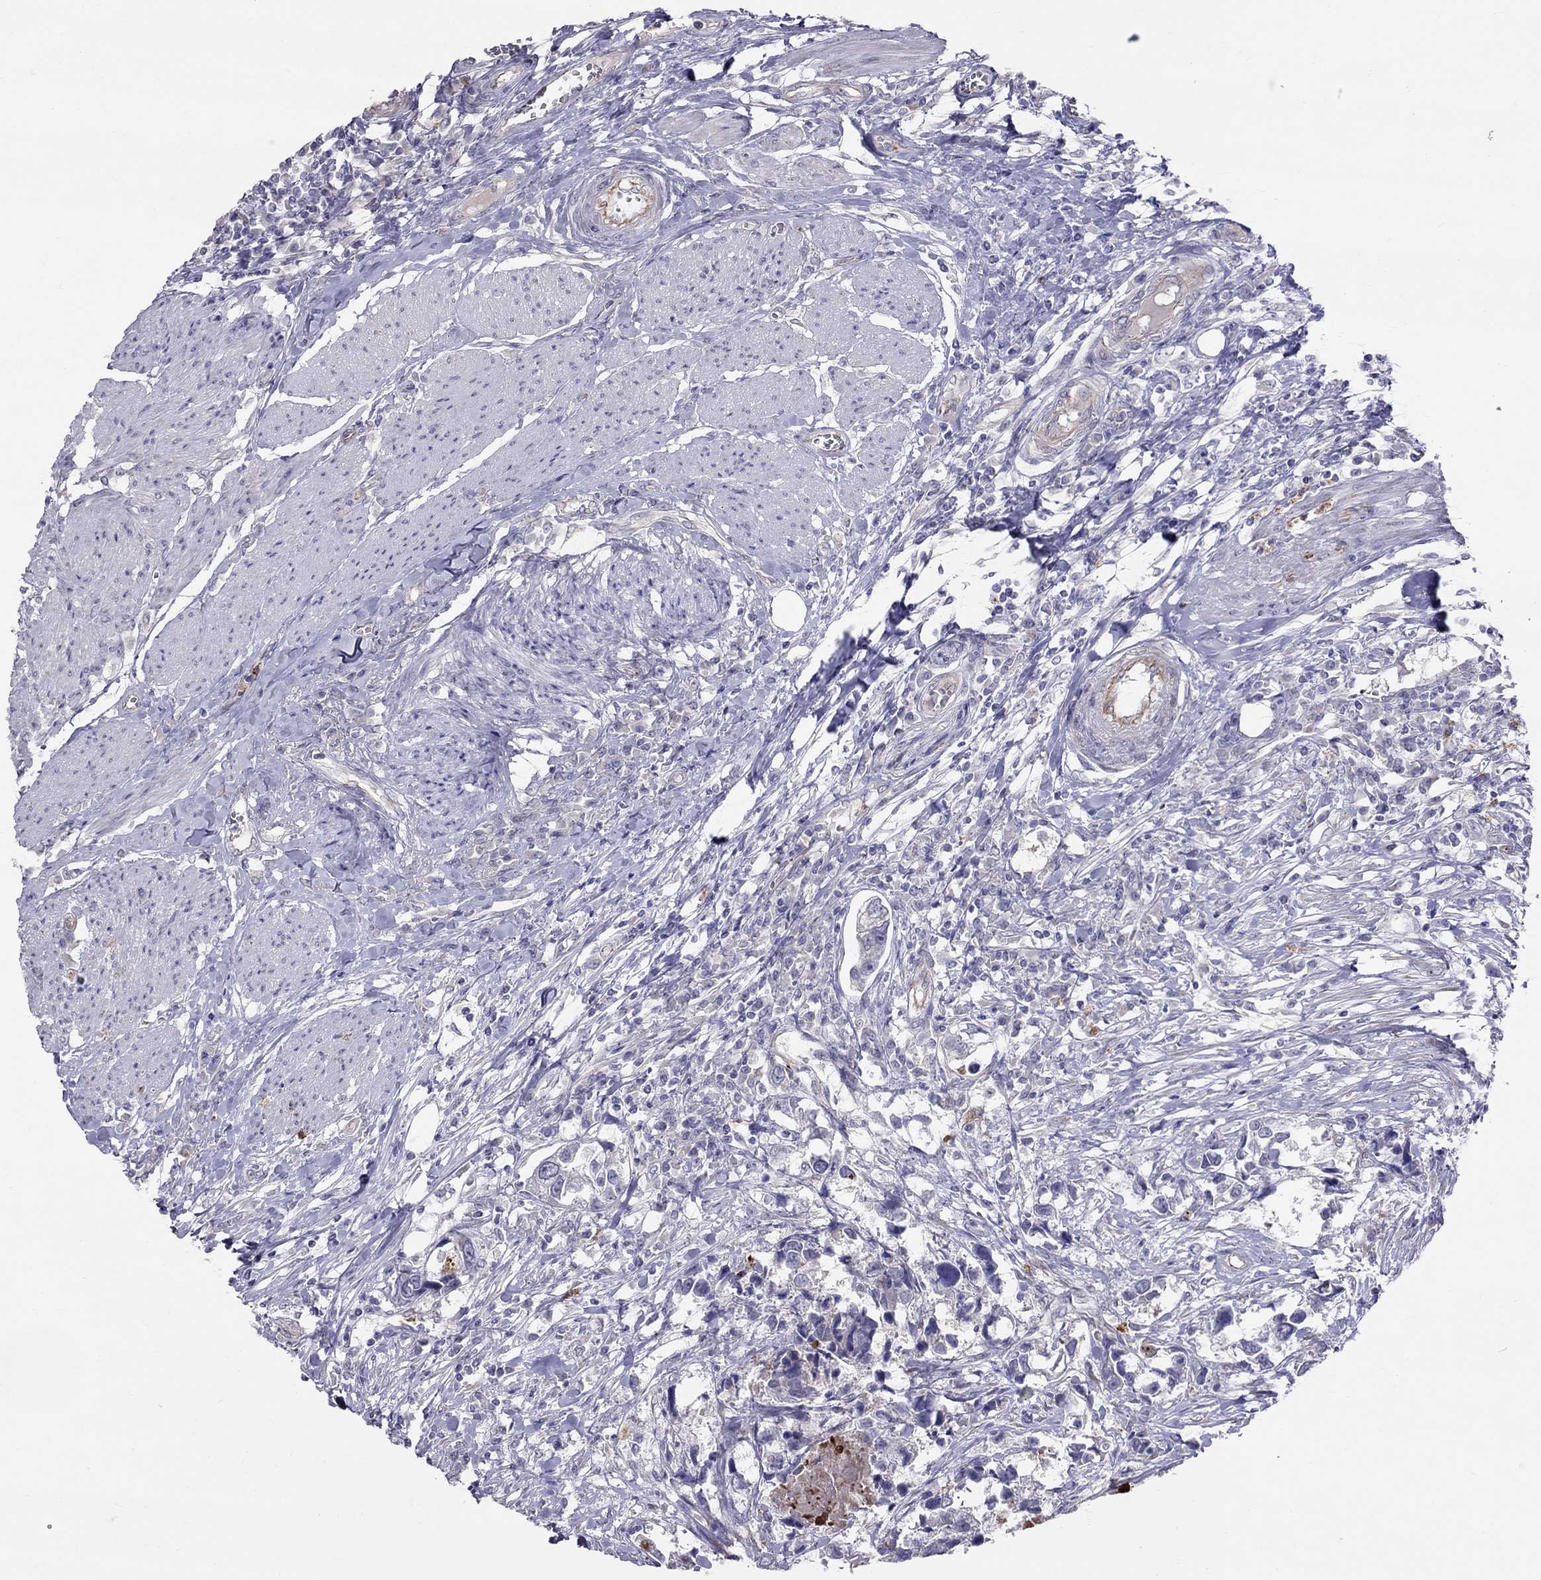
{"staining": {"intensity": "negative", "quantity": "none", "location": "none"}, "tissue": "urothelial cancer", "cell_type": "Tumor cells", "image_type": "cancer", "snomed": [{"axis": "morphology", "description": "Urothelial carcinoma, NOS"}, {"axis": "morphology", "description": "Urothelial carcinoma, High grade"}, {"axis": "topography", "description": "Urinary bladder"}], "caption": "The immunohistochemistry (IHC) micrograph has no significant staining in tumor cells of high-grade urothelial carcinoma tissue.", "gene": "SPINT4", "patient": {"sex": "male", "age": 63}}